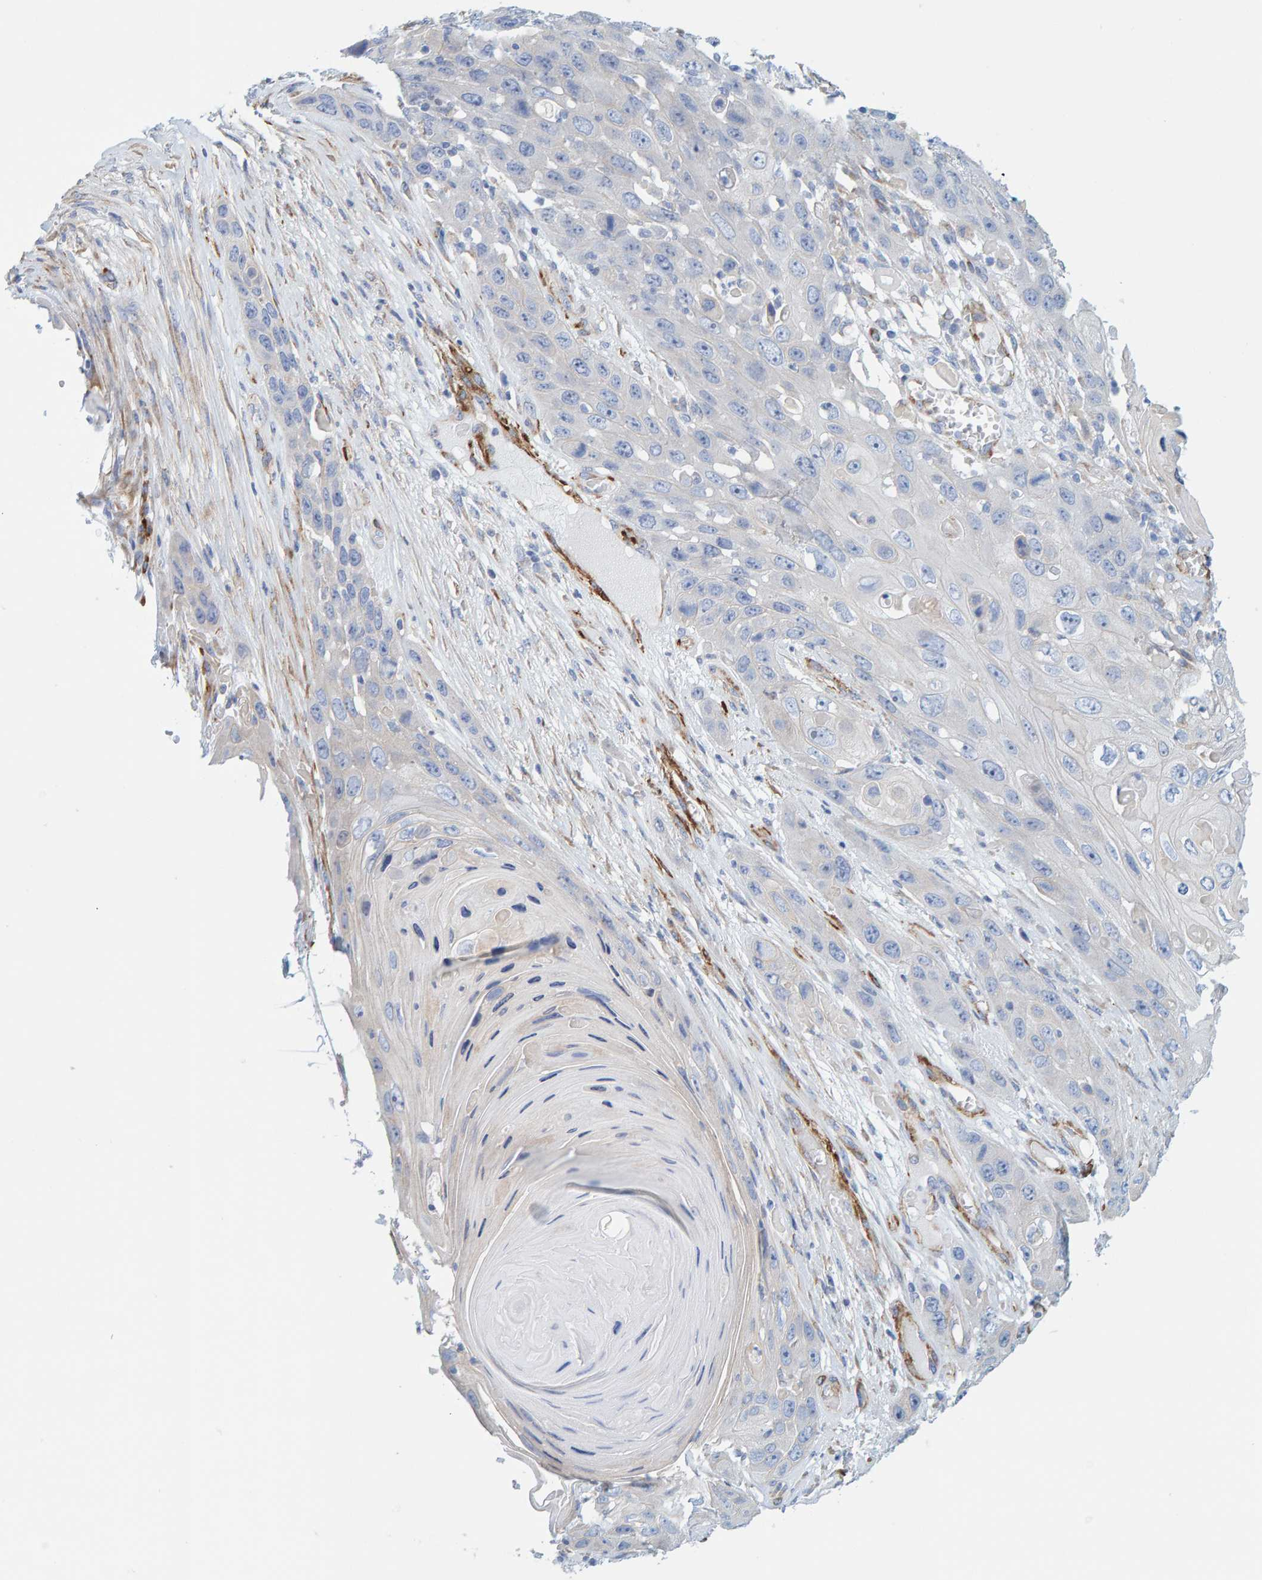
{"staining": {"intensity": "negative", "quantity": "none", "location": "none"}, "tissue": "skin cancer", "cell_type": "Tumor cells", "image_type": "cancer", "snomed": [{"axis": "morphology", "description": "Squamous cell carcinoma, NOS"}, {"axis": "topography", "description": "Skin"}], "caption": "Immunohistochemistry histopathology image of skin cancer stained for a protein (brown), which exhibits no staining in tumor cells.", "gene": "MAP1B", "patient": {"sex": "male", "age": 55}}